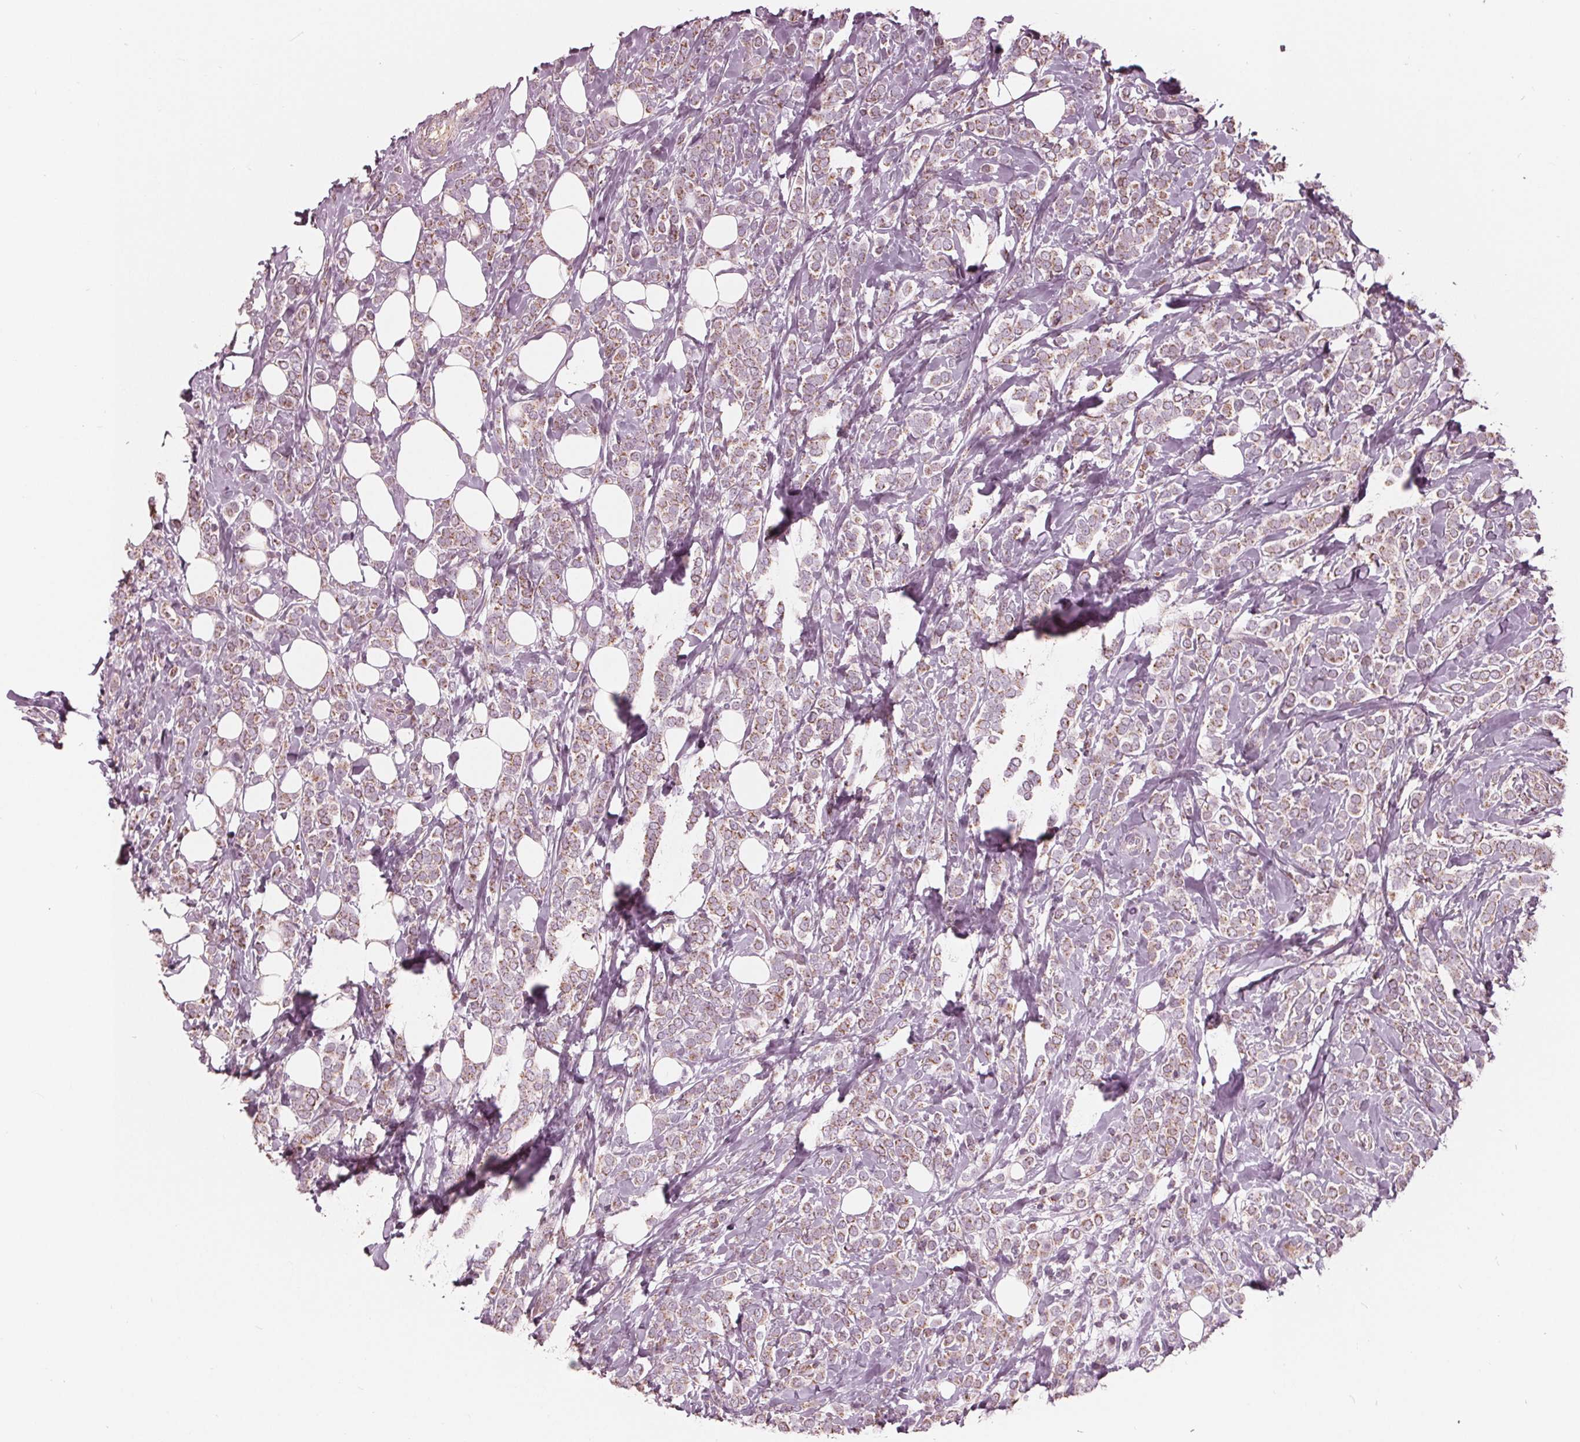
{"staining": {"intensity": "weak", "quantity": "25%-75%", "location": "cytoplasmic/membranous,nuclear"}, "tissue": "breast cancer", "cell_type": "Tumor cells", "image_type": "cancer", "snomed": [{"axis": "morphology", "description": "Lobular carcinoma"}, {"axis": "topography", "description": "Breast"}], "caption": "High-power microscopy captured an immunohistochemistry histopathology image of breast lobular carcinoma, revealing weak cytoplasmic/membranous and nuclear staining in about 25%-75% of tumor cells.", "gene": "DCAF4L2", "patient": {"sex": "female", "age": 49}}